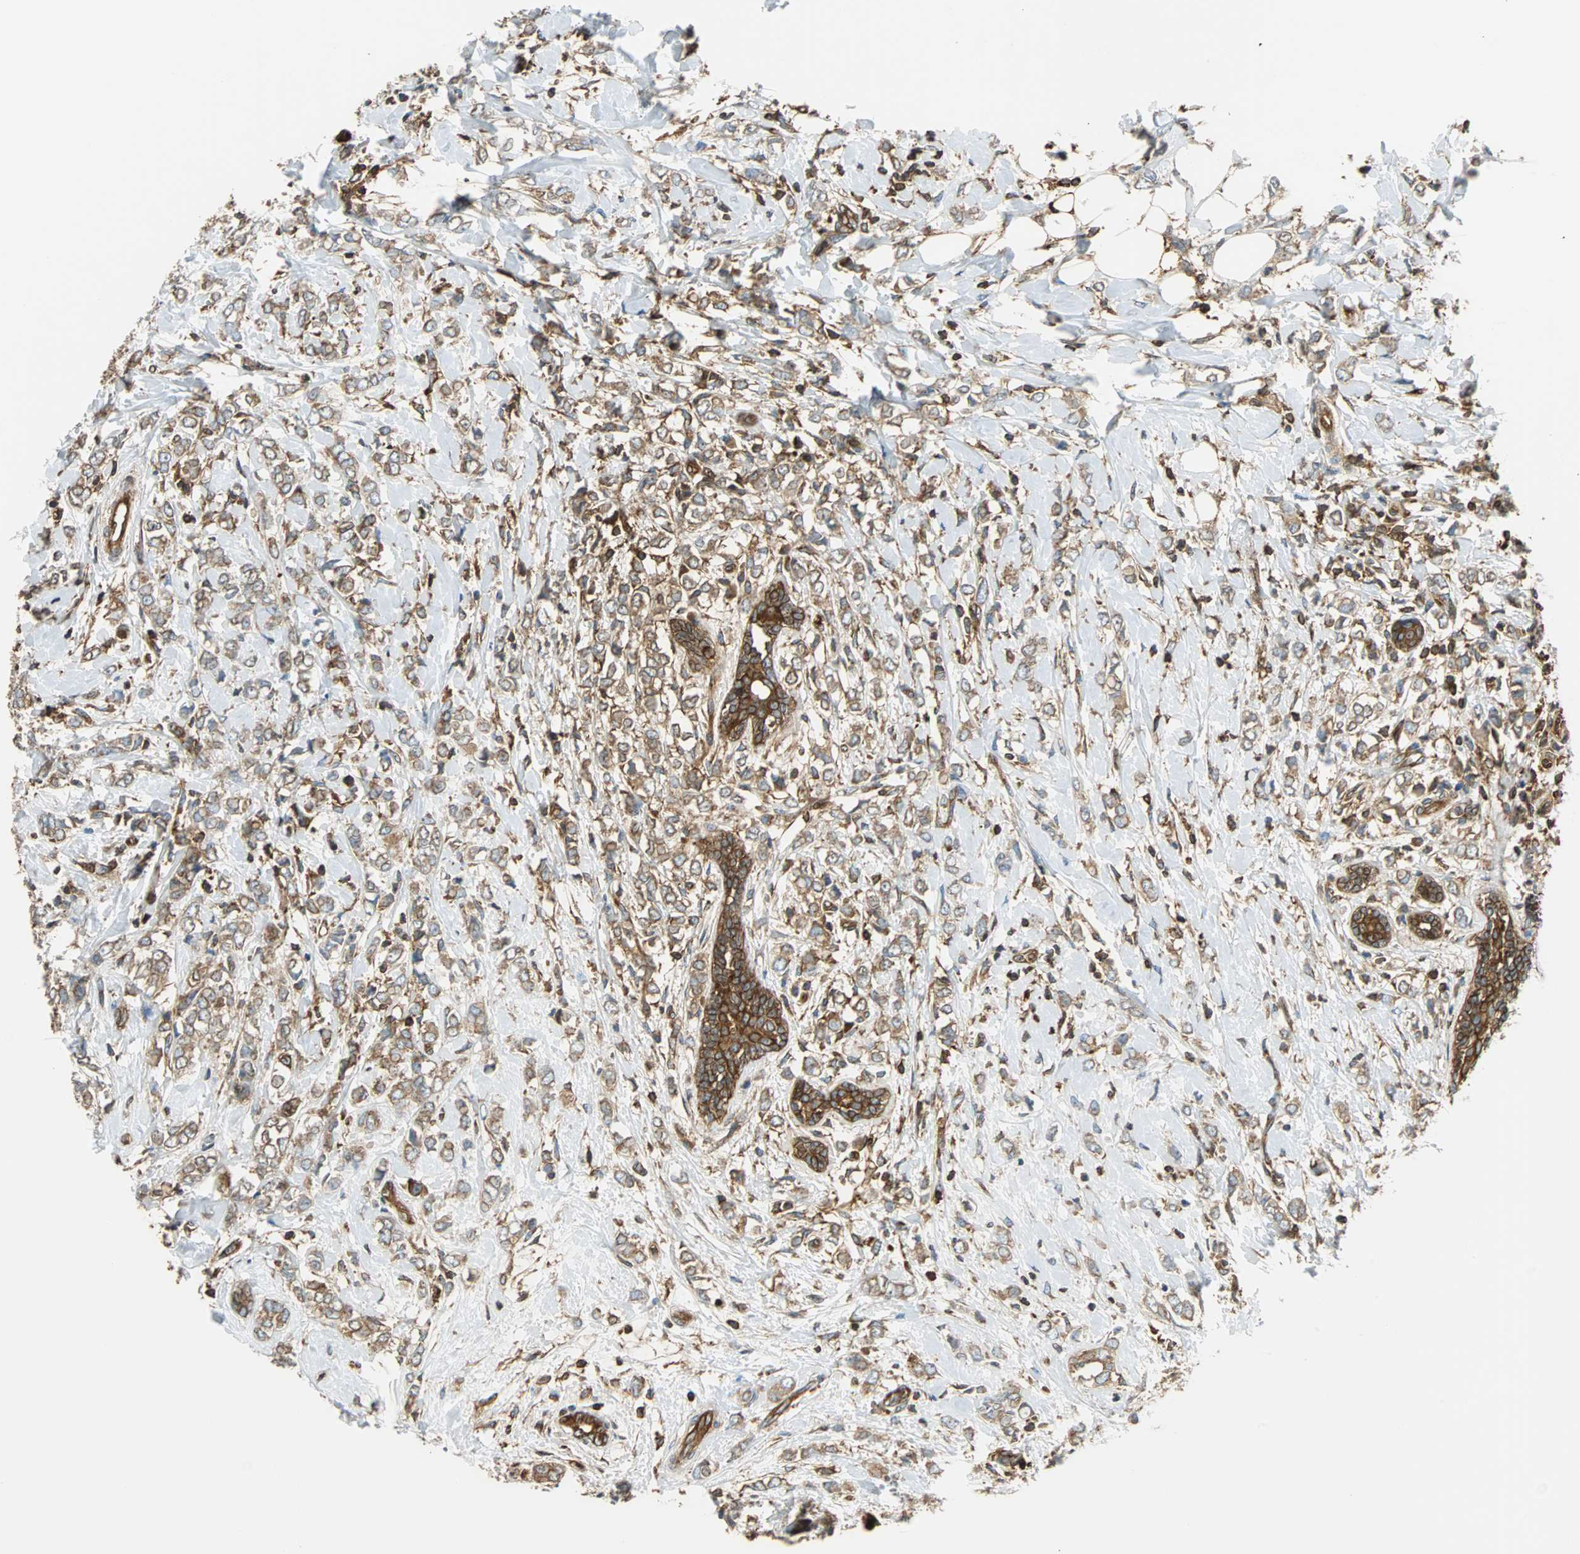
{"staining": {"intensity": "moderate", "quantity": ">75%", "location": "cytoplasmic/membranous"}, "tissue": "breast cancer", "cell_type": "Tumor cells", "image_type": "cancer", "snomed": [{"axis": "morphology", "description": "Normal tissue, NOS"}, {"axis": "morphology", "description": "Lobular carcinoma"}, {"axis": "topography", "description": "Breast"}], "caption": "Immunohistochemical staining of human breast lobular carcinoma displays medium levels of moderate cytoplasmic/membranous positivity in approximately >75% of tumor cells.", "gene": "RELA", "patient": {"sex": "female", "age": 47}}